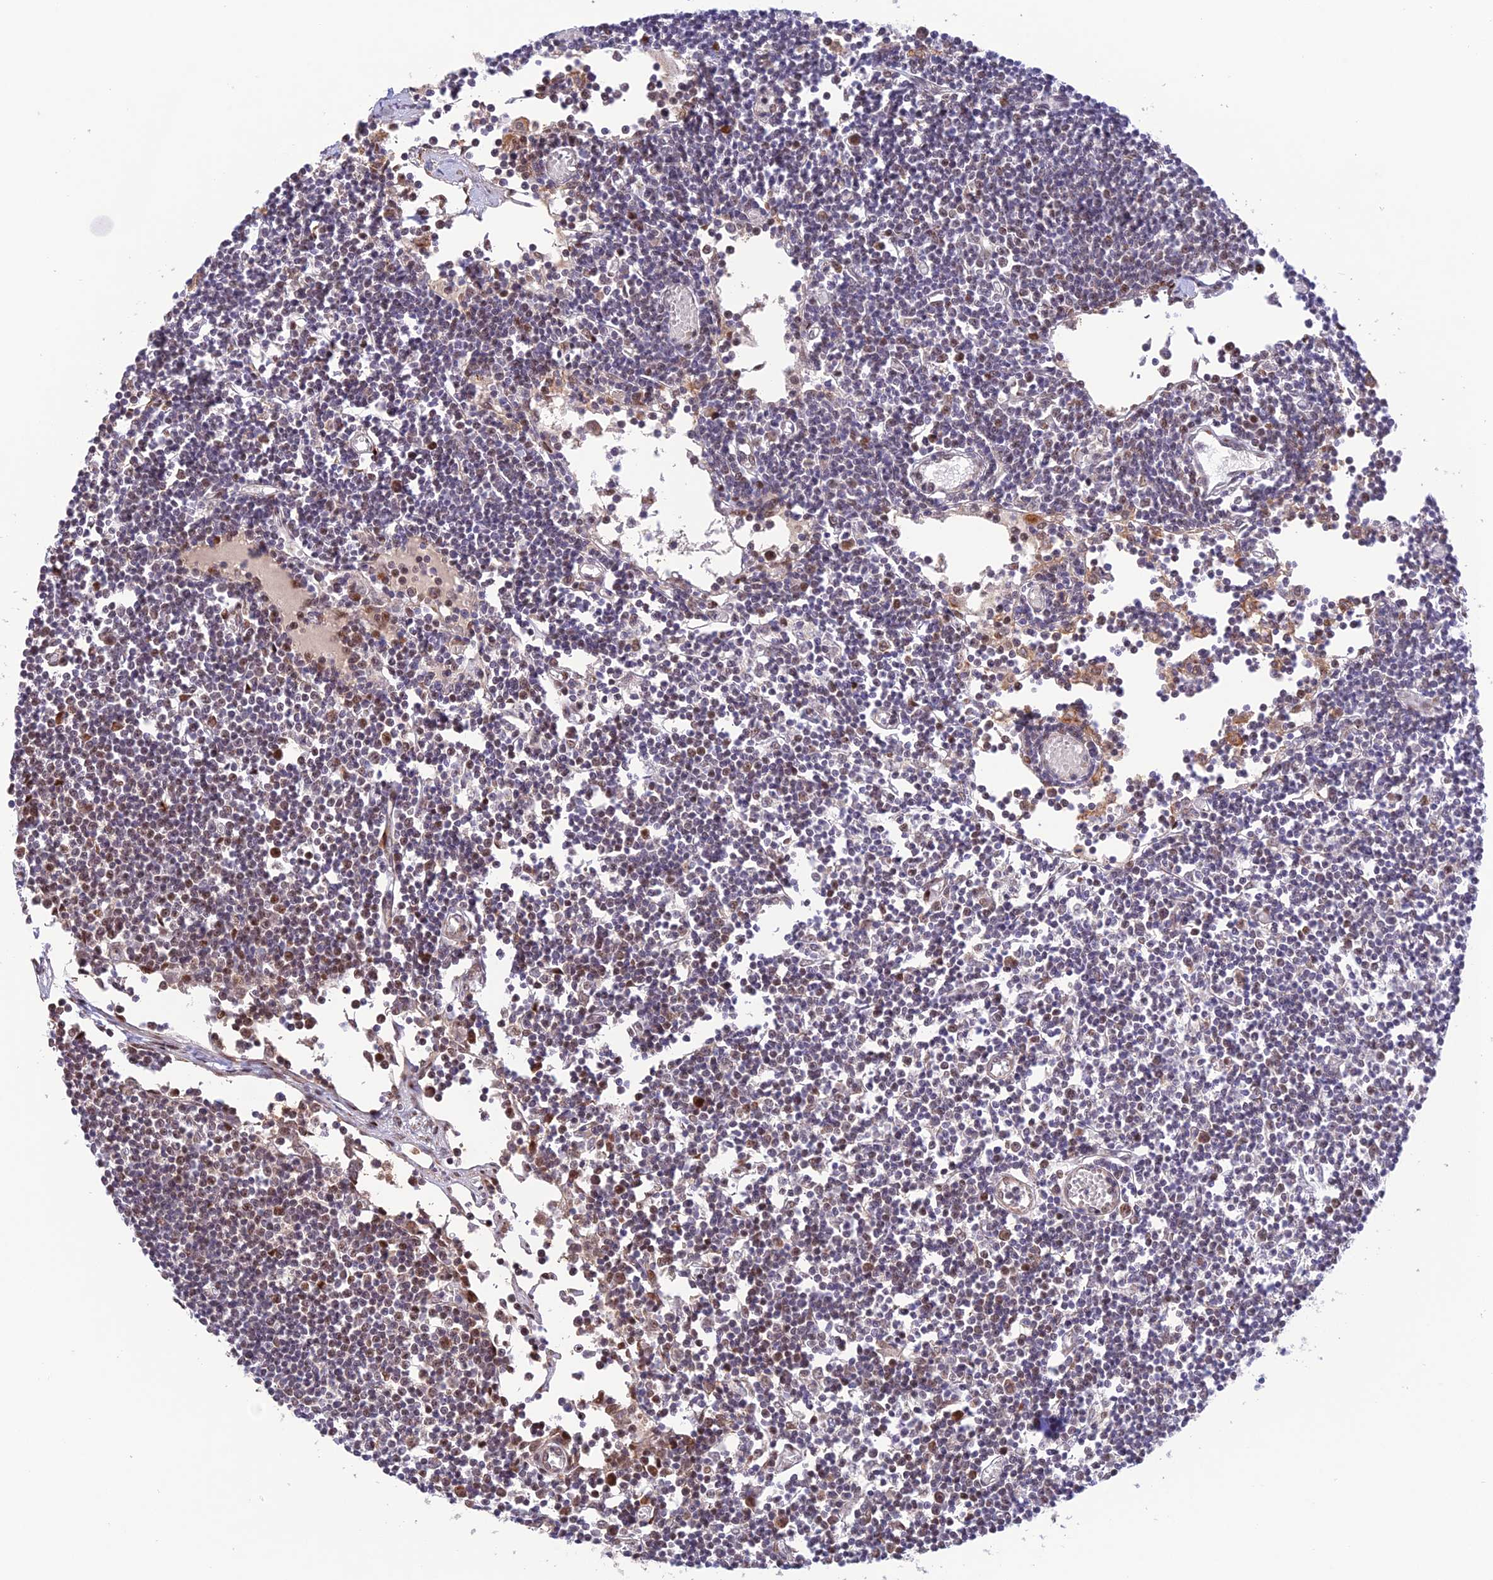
{"staining": {"intensity": "moderate", "quantity": "25%-75%", "location": "cytoplasmic/membranous"}, "tissue": "lymph node", "cell_type": "Germinal center cells", "image_type": "normal", "snomed": [{"axis": "morphology", "description": "Normal tissue, NOS"}, {"axis": "topography", "description": "Lymph node"}], "caption": "Immunohistochemistry (IHC) staining of normal lymph node, which displays medium levels of moderate cytoplasmic/membranous positivity in about 25%-75% of germinal center cells indicating moderate cytoplasmic/membranous protein staining. The staining was performed using DAB (3,3'-diaminobenzidine) (brown) for protein detection and nuclei were counterstained in hematoxylin (blue).", "gene": "WDR55", "patient": {"sex": "female", "age": 11}}